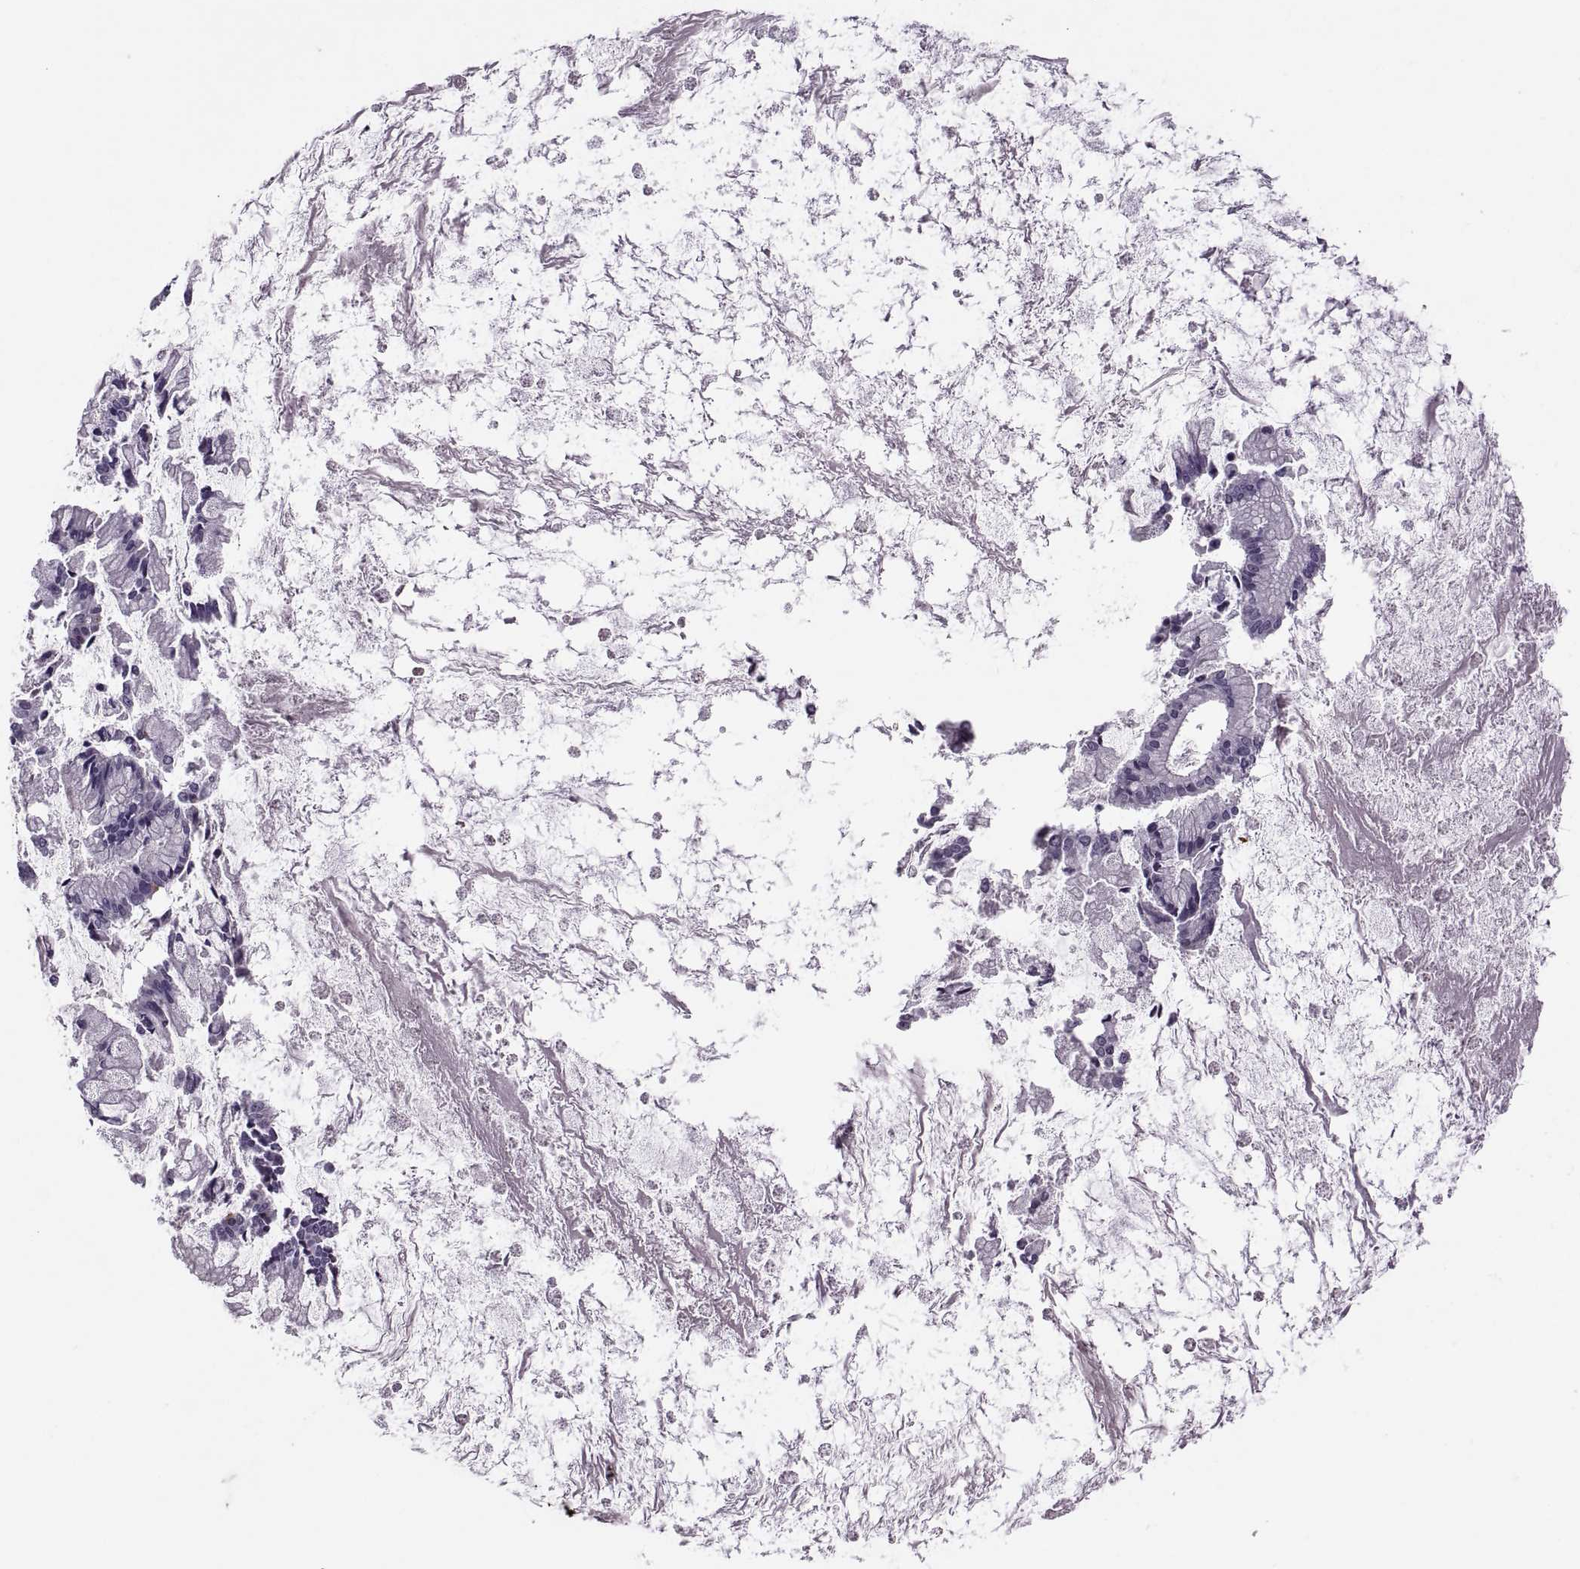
{"staining": {"intensity": "negative", "quantity": "none", "location": "none"}, "tissue": "ovarian cancer", "cell_type": "Tumor cells", "image_type": "cancer", "snomed": [{"axis": "morphology", "description": "Cystadenocarcinoma, mucinous, NOS"}, {"axis": "topography", "description": "Ovary"}], "caption": "This is a micrograph of immunohistochemistry (IHC) staining of ovarian mucinous cystadenocarcinoma, which shows no staining in tumor cells.", "gene": "ODF3", "patient": {"sex": "female", "age": 67}}